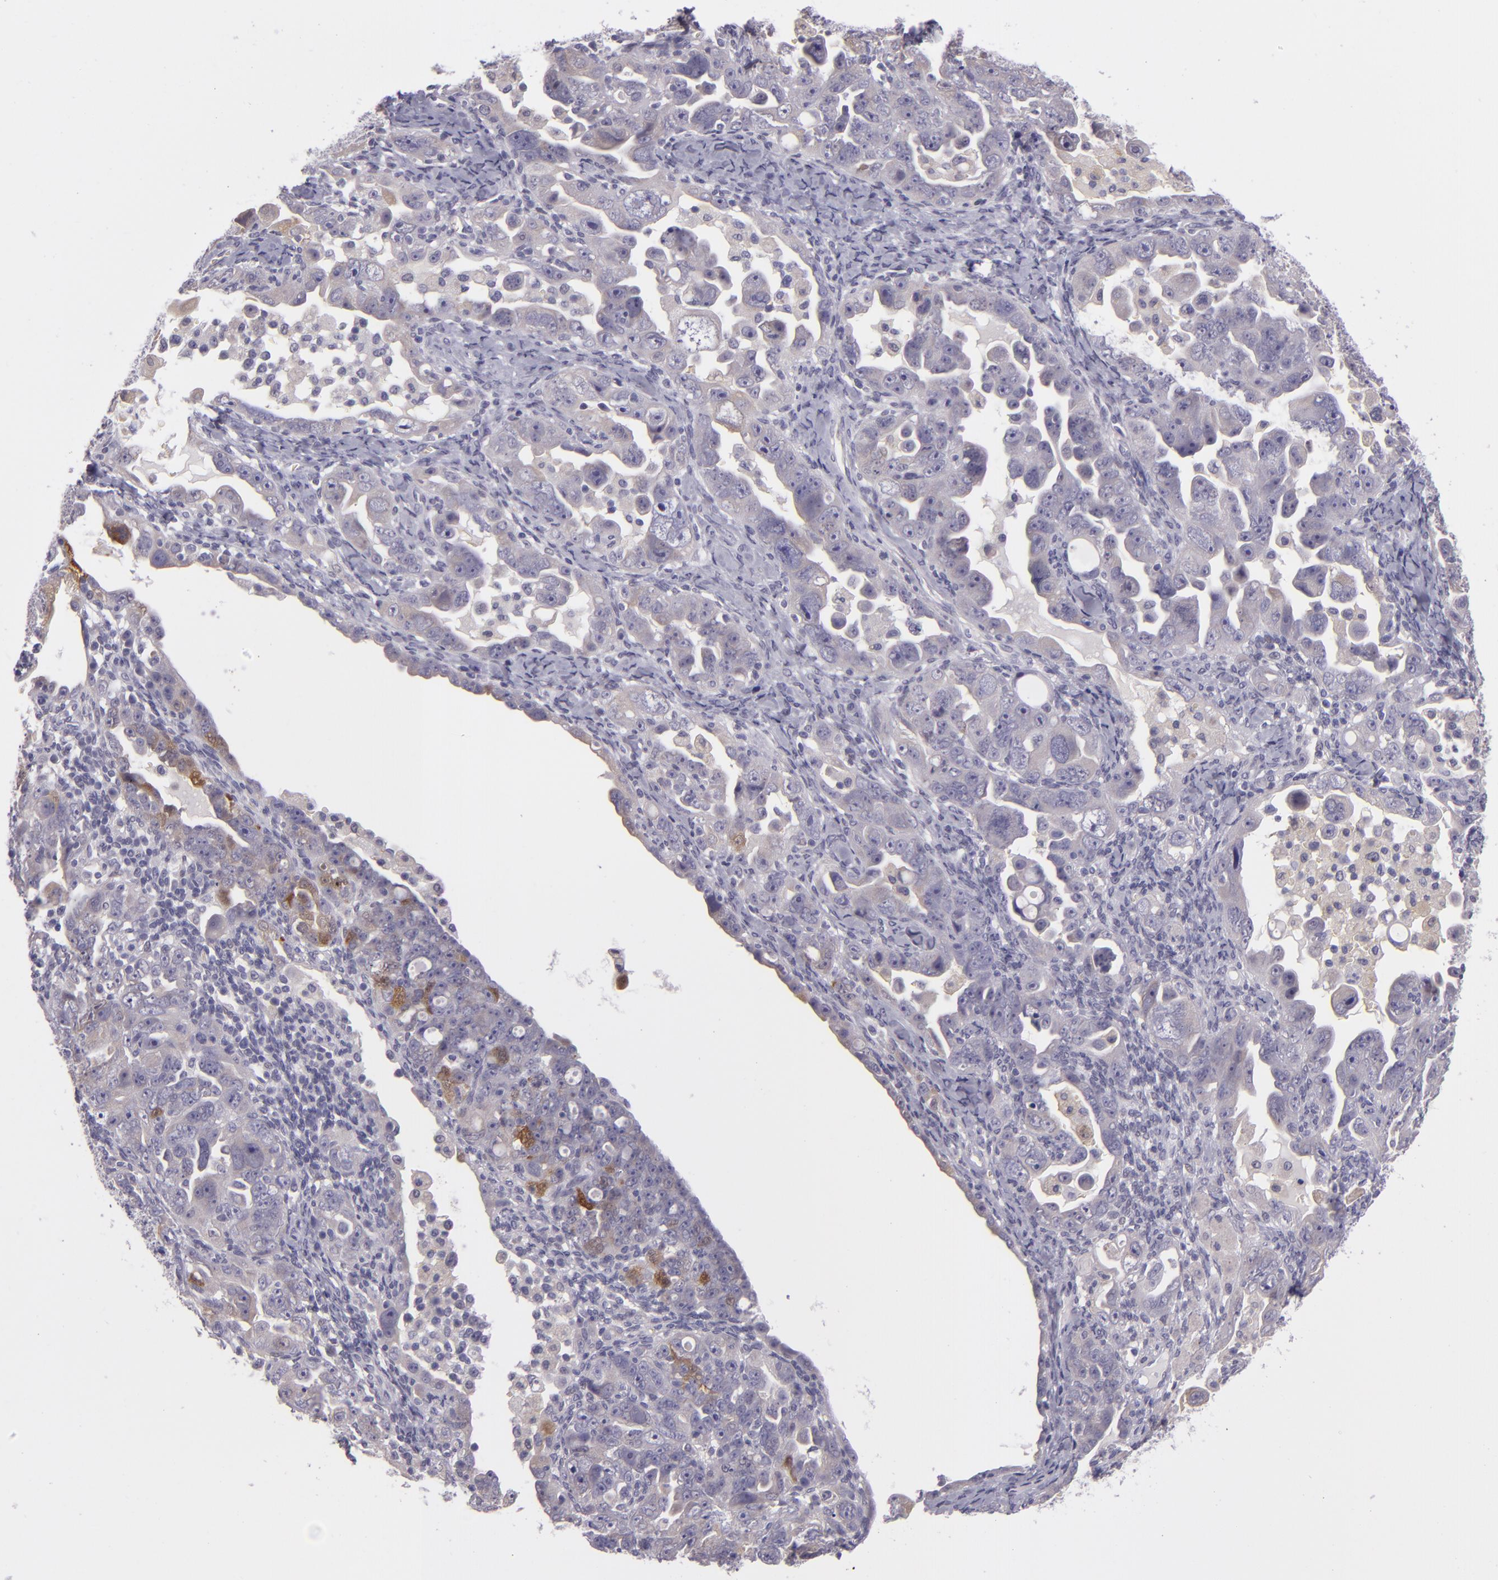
{"staining": {"intensity": "negative", "quantity": "none", "location": "none"}, "tissue": "ovarian cancer", "cell_type": "Tumor cells", "image_type": "cancer", "snomed": [{"axis": "morphology", "description": "Cystadenocarcinoma, serous, NOS"}, {"axis": "topography", "description": "Ovary"}], "caption": "A histopathology image of human ovarian cancer is negative for staining in tumor cells.", "gene": "SNCB", "patient": {"sex": "female", "age": 66}}